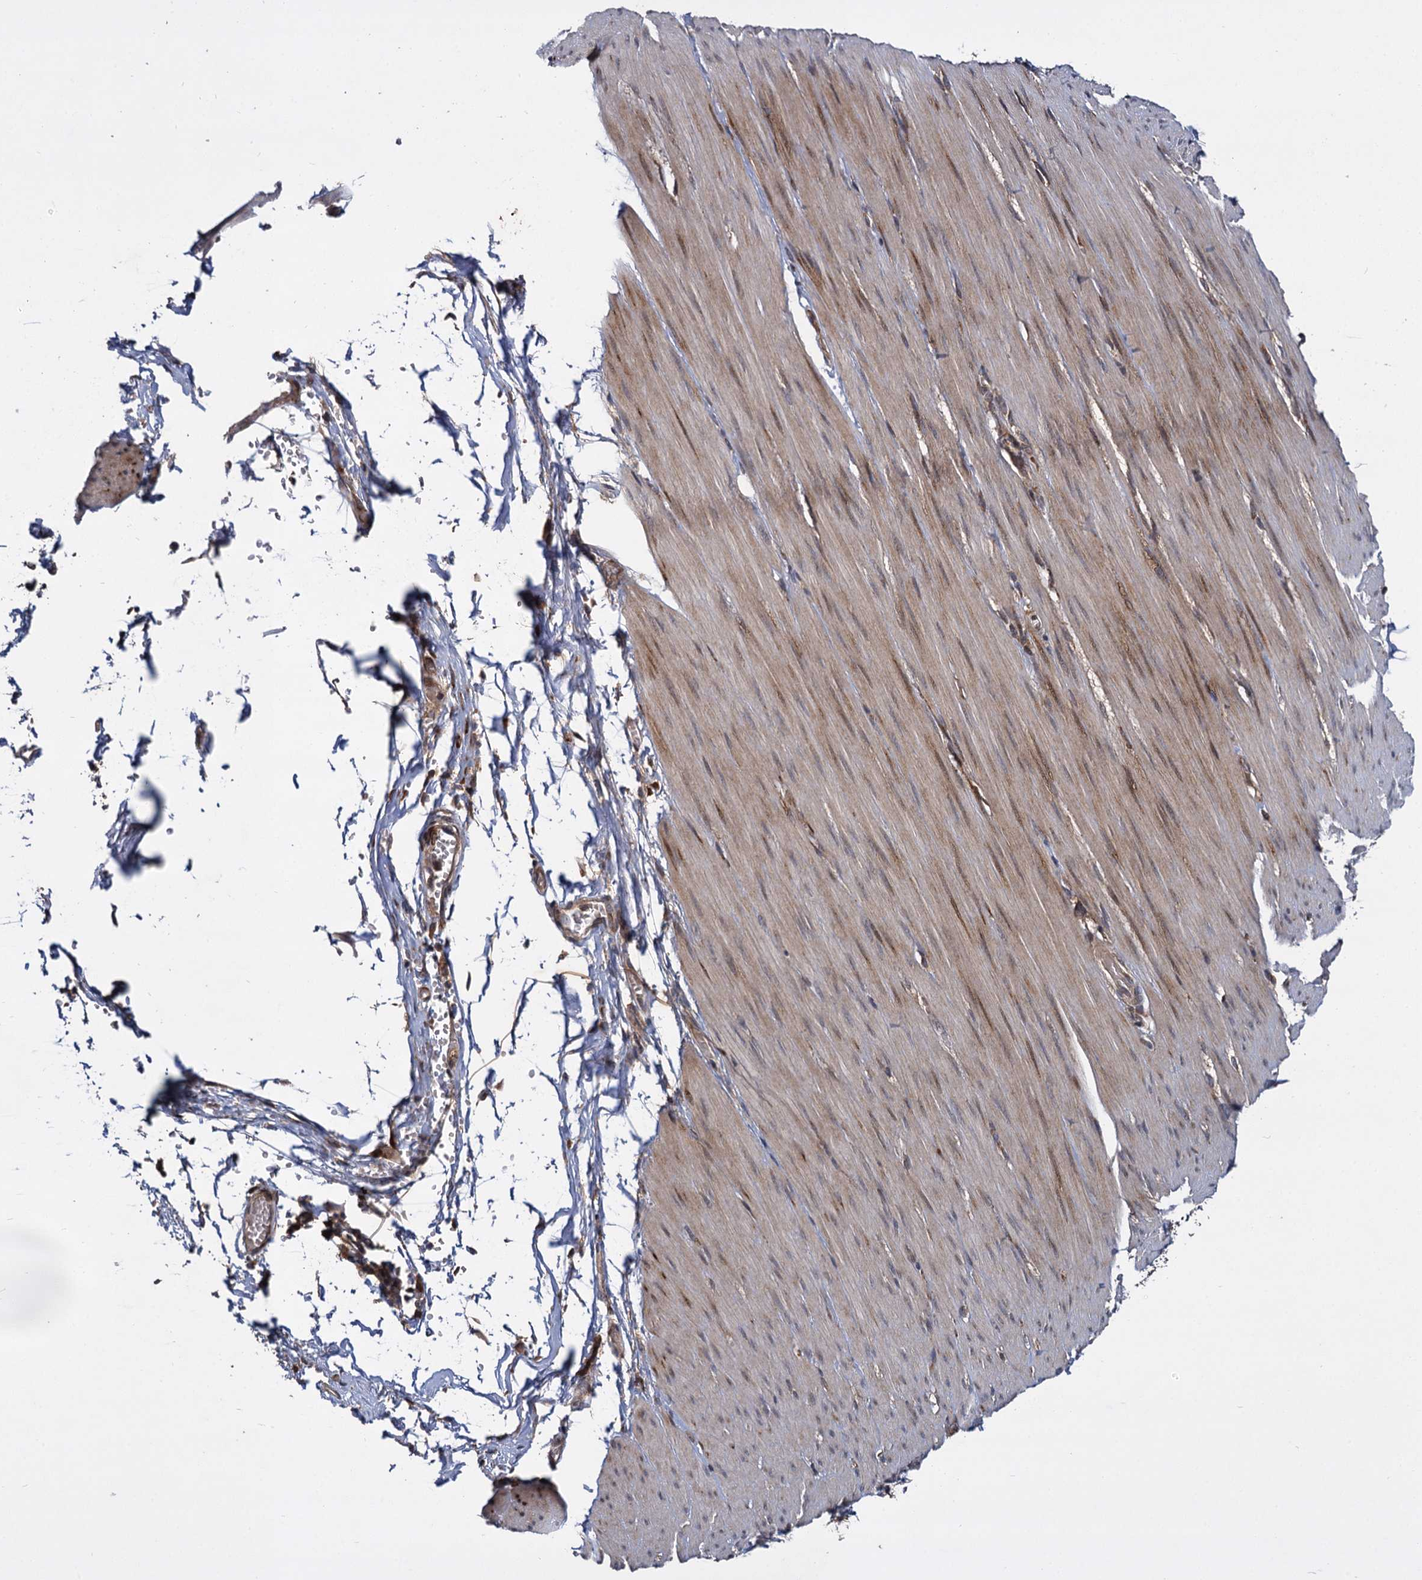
{"staining": {"intensity": "moderate", "quantity": "25%-75%", "location": "cytoplasmic/membranous,nuclear"}, "tissue": "smooth muscle", "cell_type": "Smooth muscle cells", "image_type": "normal", "snomed": [{"axis": "morphology", "description": "Normal tissue, NOS"}, {"axis": "morphology", "description": "Adenocarcinoma, NOS"}, {"axis": "topography", "description": "Colon"}, {"axis": "topography", "description": "Peripheral nerve tissue"}], "caption": "Immunohistochemistry of normal human smooth muscle shows medium levels of moderate cytoplasmic/membranous,nuclear expression in approximately 25%-75% of smooth muscle cells.", "gene": "INPPL1", "patient": {"sex": "male", "age": 14}}